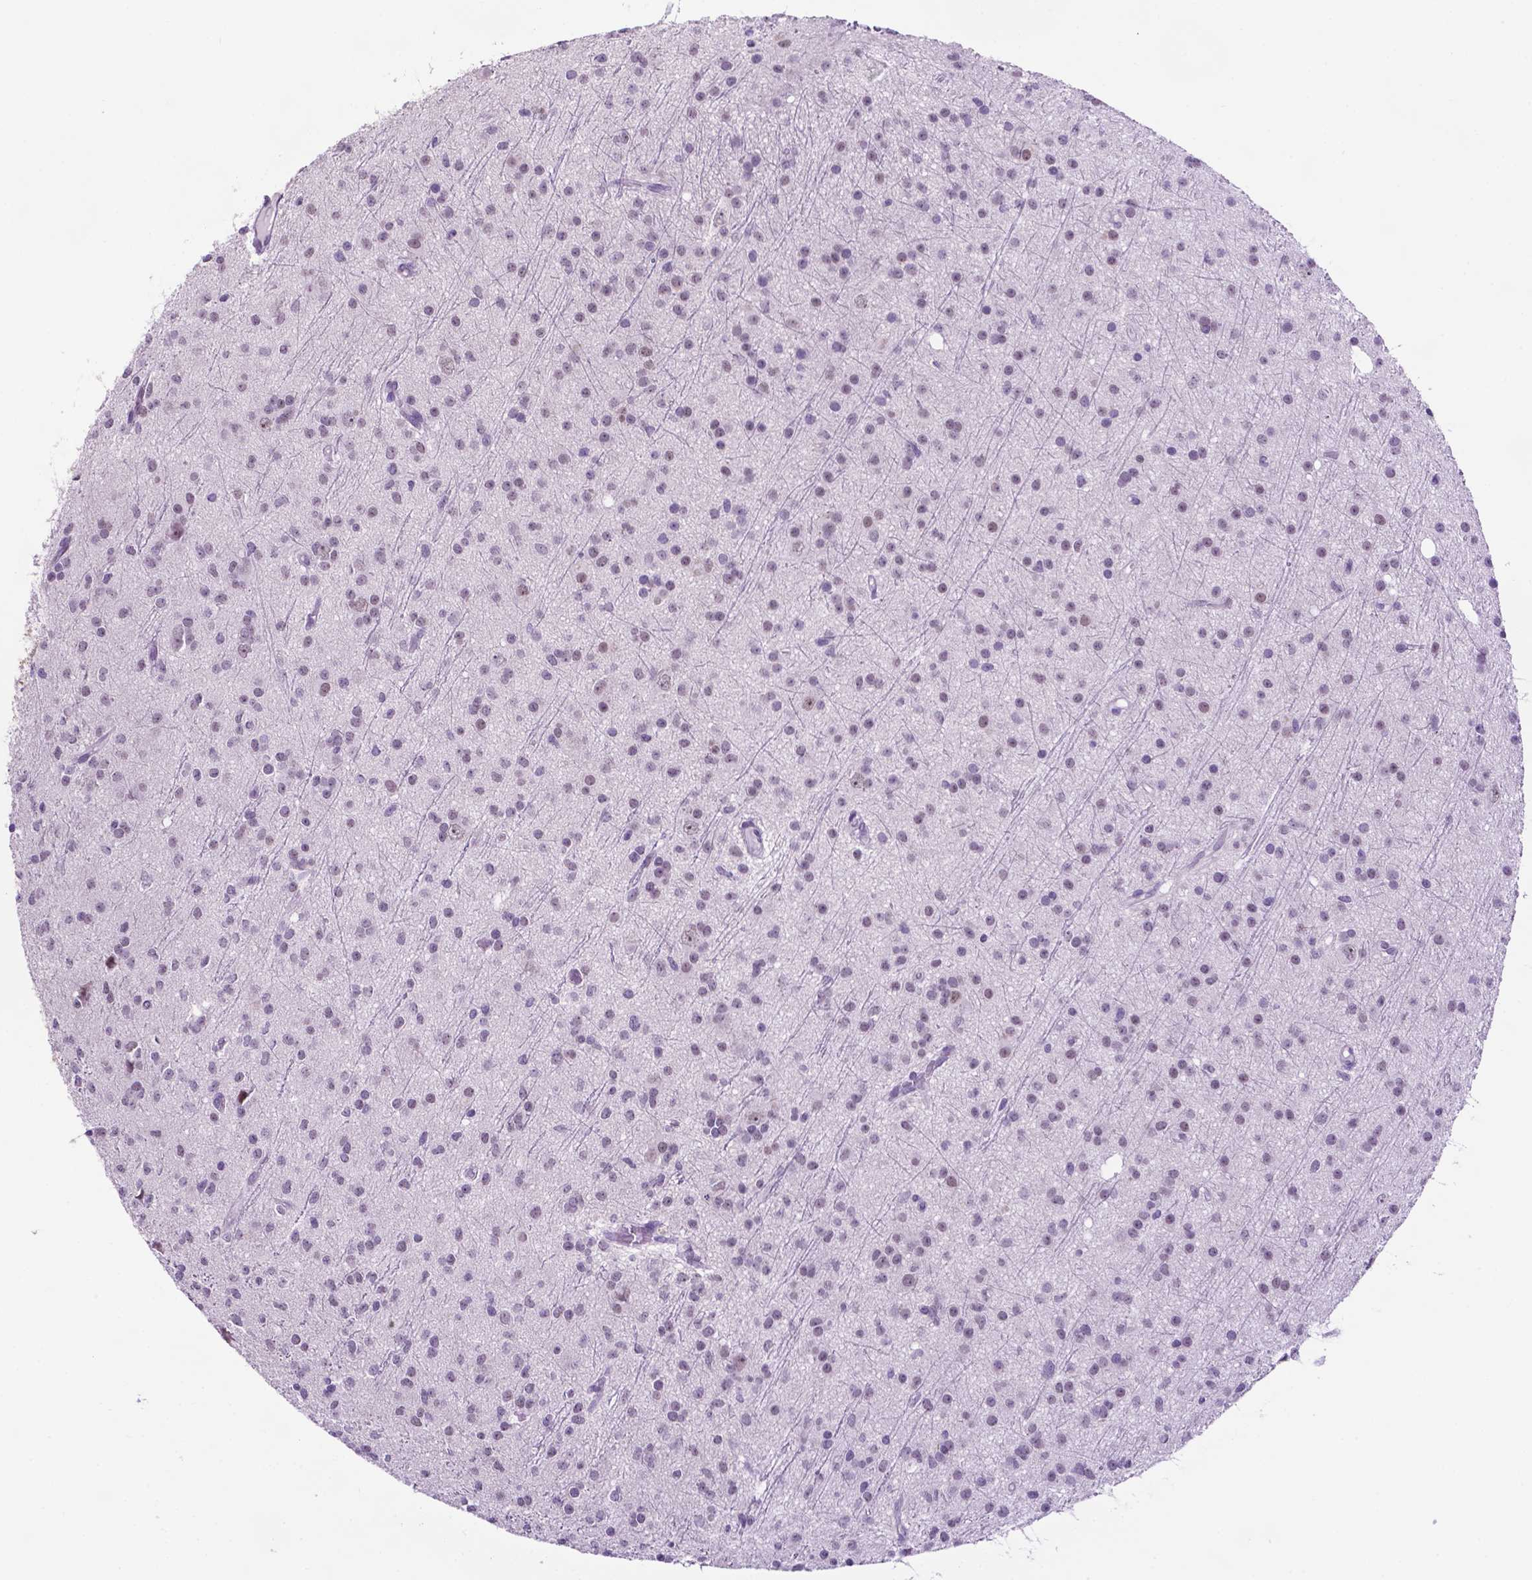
{"staining": {"intensity": "negative", "quantity": "none", "location": "none"}, "tissue": "glioma", "cell_type": "Tumor cells", "image_type": "cancer", "snomed": [{"axis": "morphology", "description": "Glioma, malignant, Low grade"}, {"axis": "topography", "description": "Brain"}], "caption": "High magnification brightfield microscopy of glioma stained with DAB (3,3'-diaminobenzidine) (brown) and counterstained with hematoxylin (blue): tumor cells show no significant positivity.", "gene": "TACSTD2", "patient": {"sex": "male", "age": 27}}